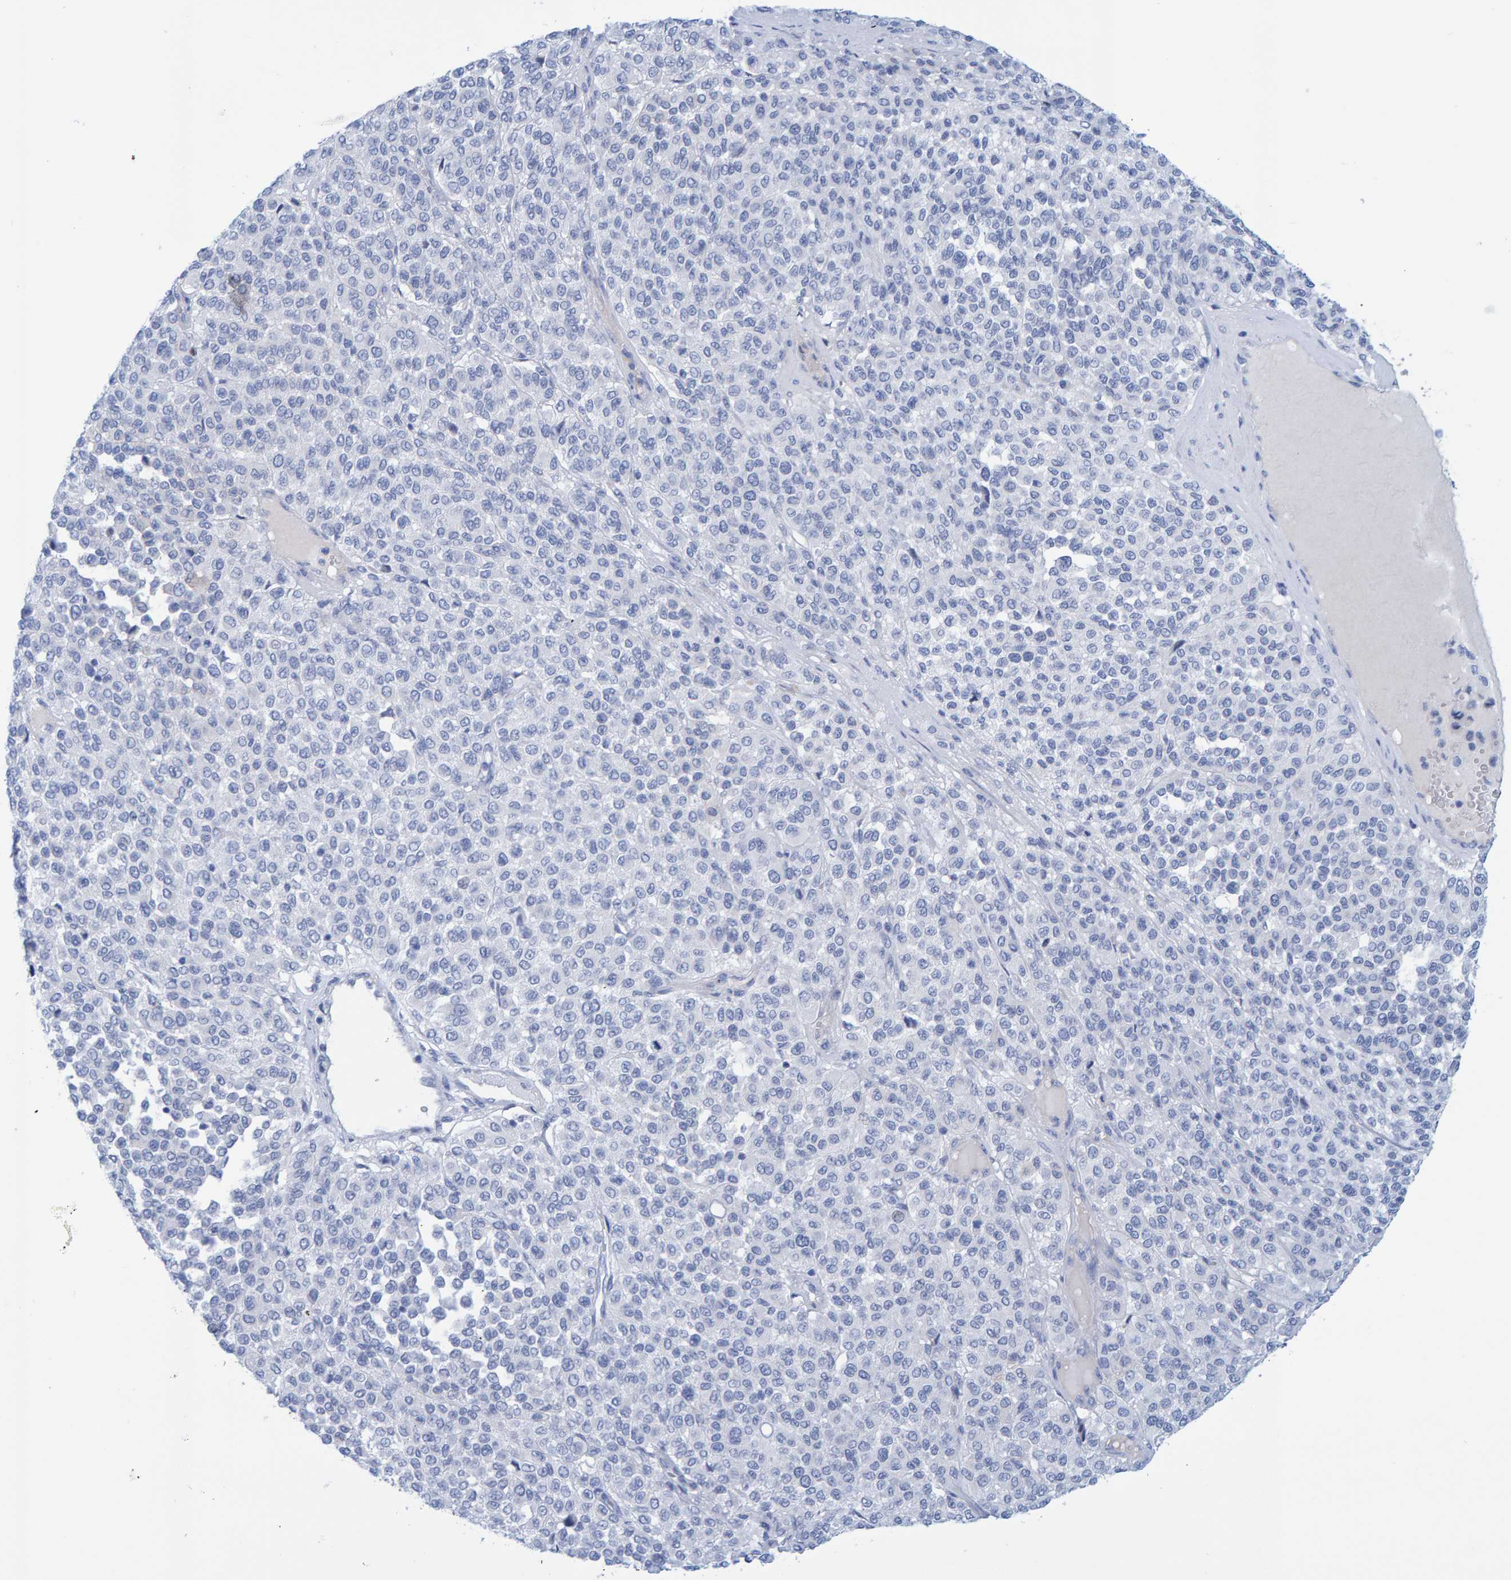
{"staining": {"intensity": "negative", "quantity": "none", "location": "none"}, "tissue": "melanoma", "cell_type": "Tumor cells", "image_type": "cancer", "snomed": [{"axis": "morphology", "description": "Malignant melanoma, Metastatic site"}, {"axis": "topography", "description": "Pancreas"}], "caption": "A photomicrograph of melanoma stained for a protein shows no brown staining in tumor cells.", "gene": "JAKMIP3", "patient": {"sex": "female", "age": 30}}